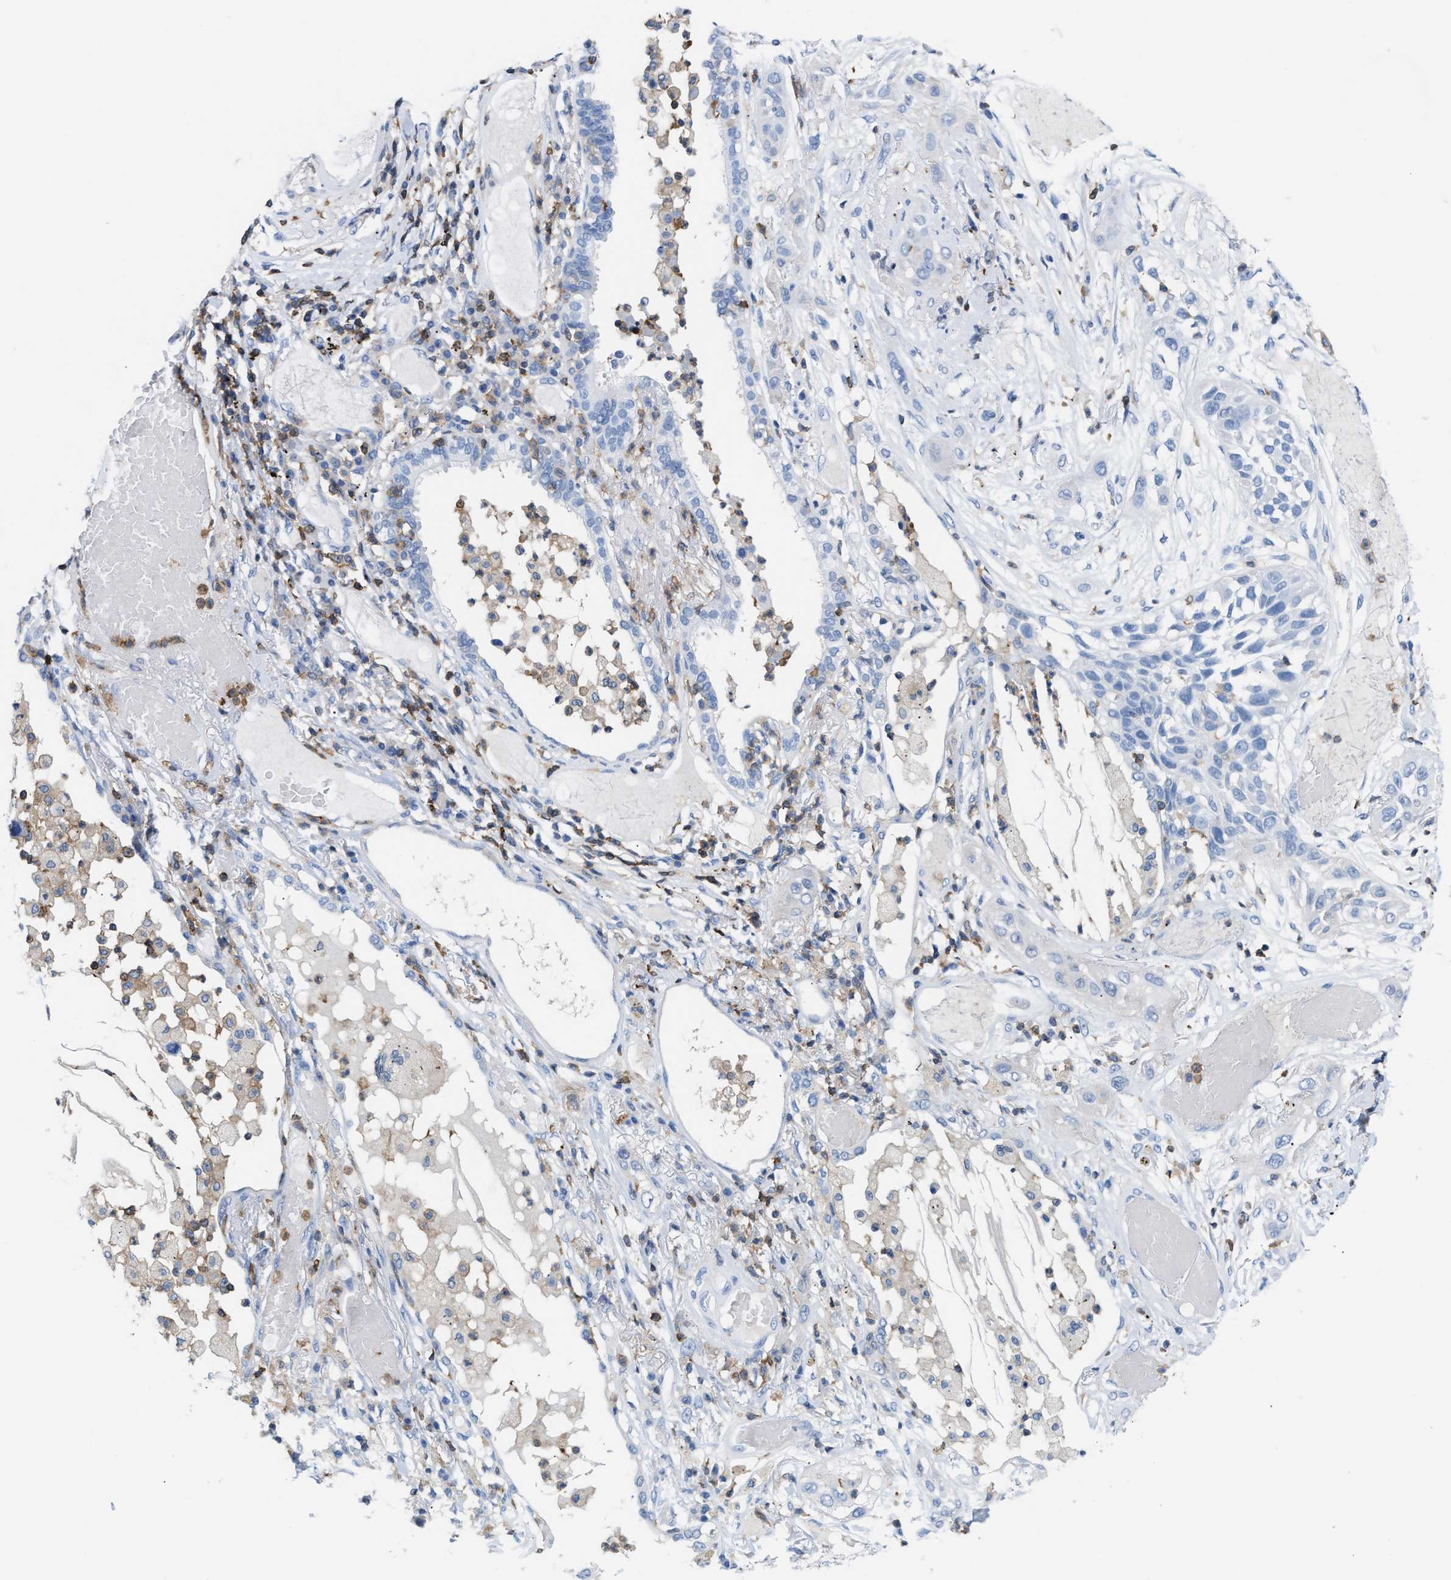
{"staining": {"intensity": "negative", "quantity": "none", "location": "none"}, "tissue": "lung cancer", "cell_type": "Tumor cells", "image_type": "cancer", "snomed": [{"axis": "morphology", "description": "Squamous cell carcinoma, NOS"}, {"axis": "topography", "description": "Lung"}], "caption": "DAB immunohistochemical staining of human lung cancer (squamous cell carcinoma) displays no significant positivity in tumor cells.", "gene": "LCP1", "patient": {"sex": "male", "age": 71}}